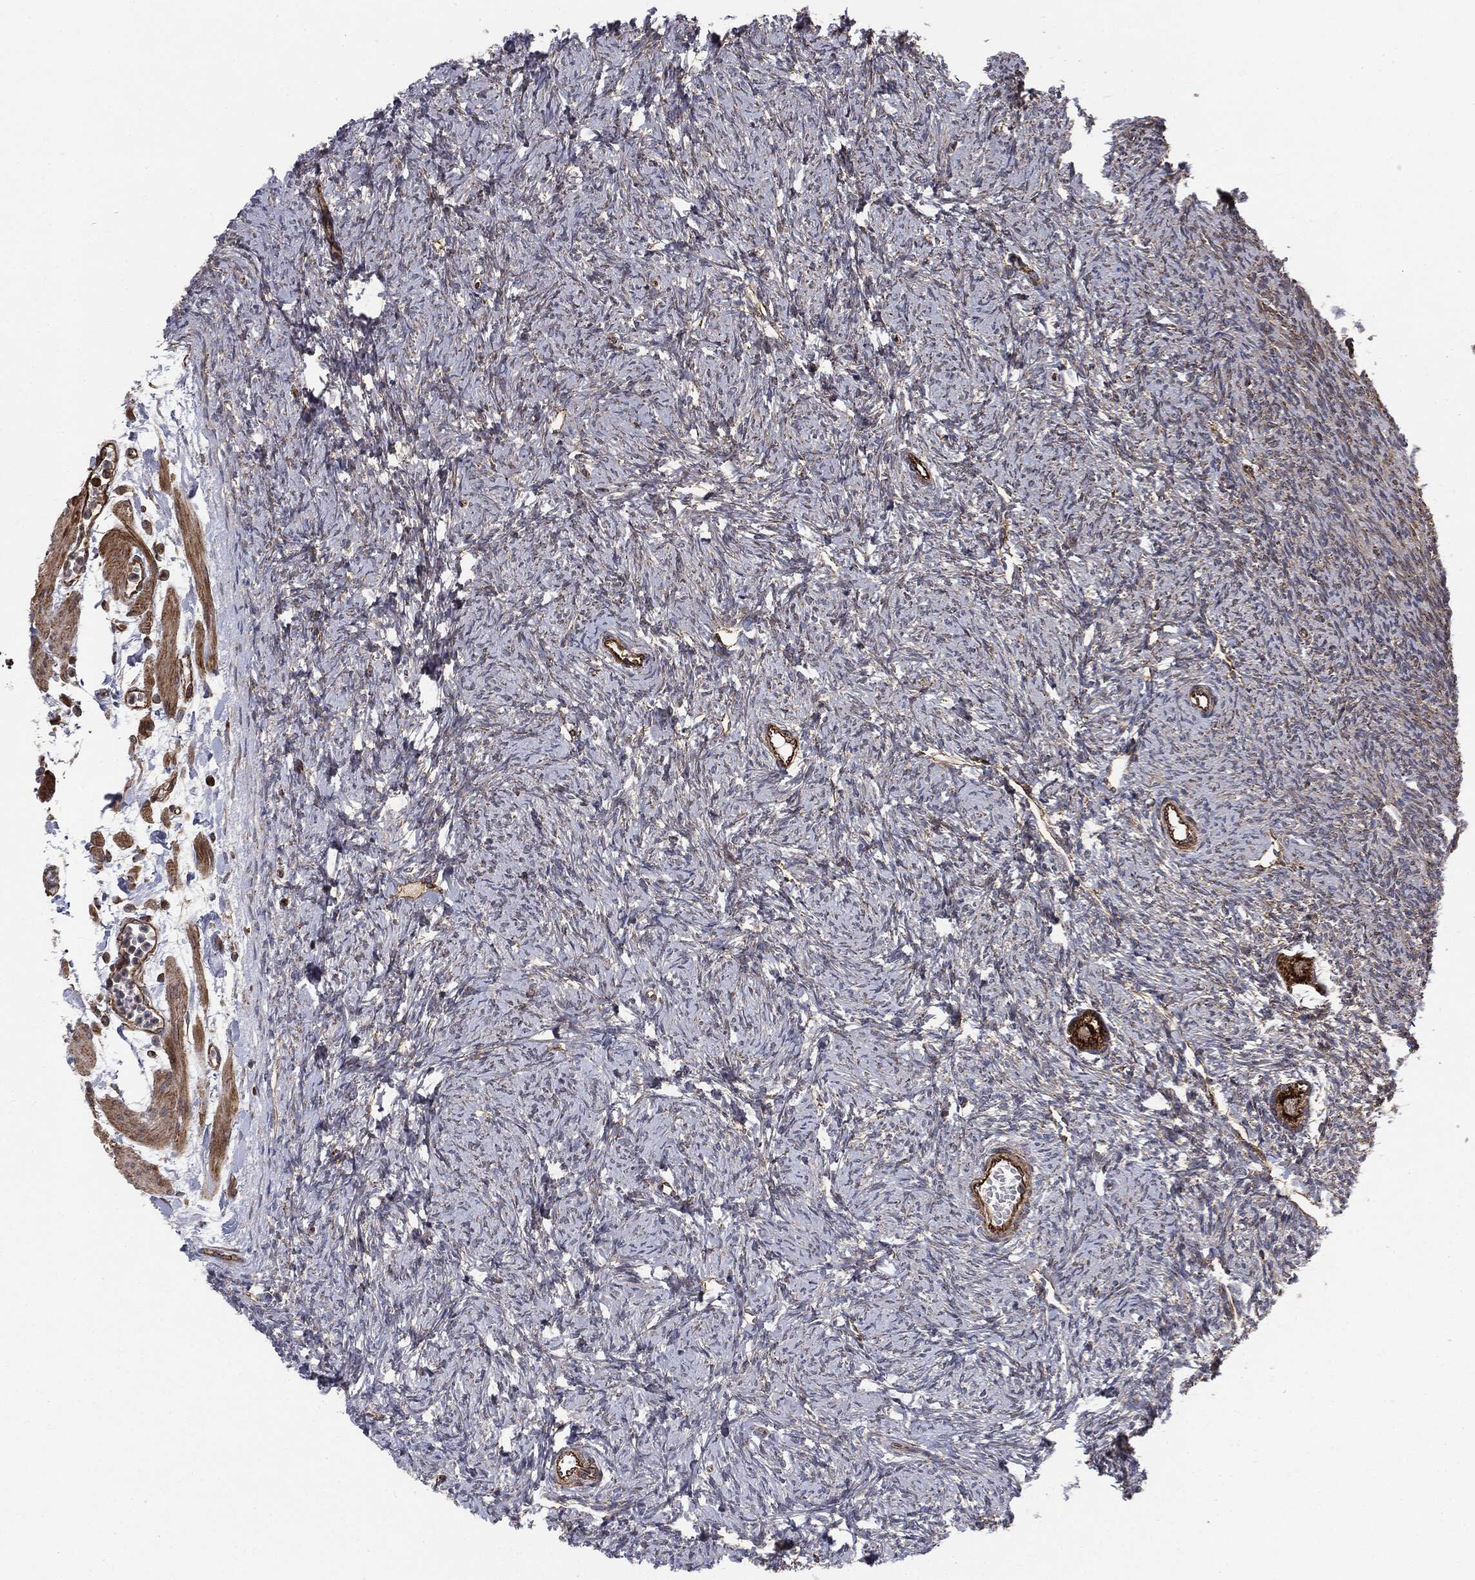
{"staining": {"intensity": "strong", "quantity": ">75%", "location": "cytoplasmic/membranous"}, "tissue": "ovary", "cell_type": "Follicle cells", "image_type": "normal", "snomed": [{"axis": "morphology", "description": "Normal tissue, NOS"}, {"axis": "topography", "description": "Fallopian tube"}, {"axis": "topography", "description": "Ovary"}], "caption": "Protein expression analysis of normal human ovary reveals strong cytoplasmic/membranous staining in approximately >75% of follicle cells. (IHC, brightfield microscopy, high magnification).", "gene": "CYLD", "patient": {"sex": "female", "age": 33}}